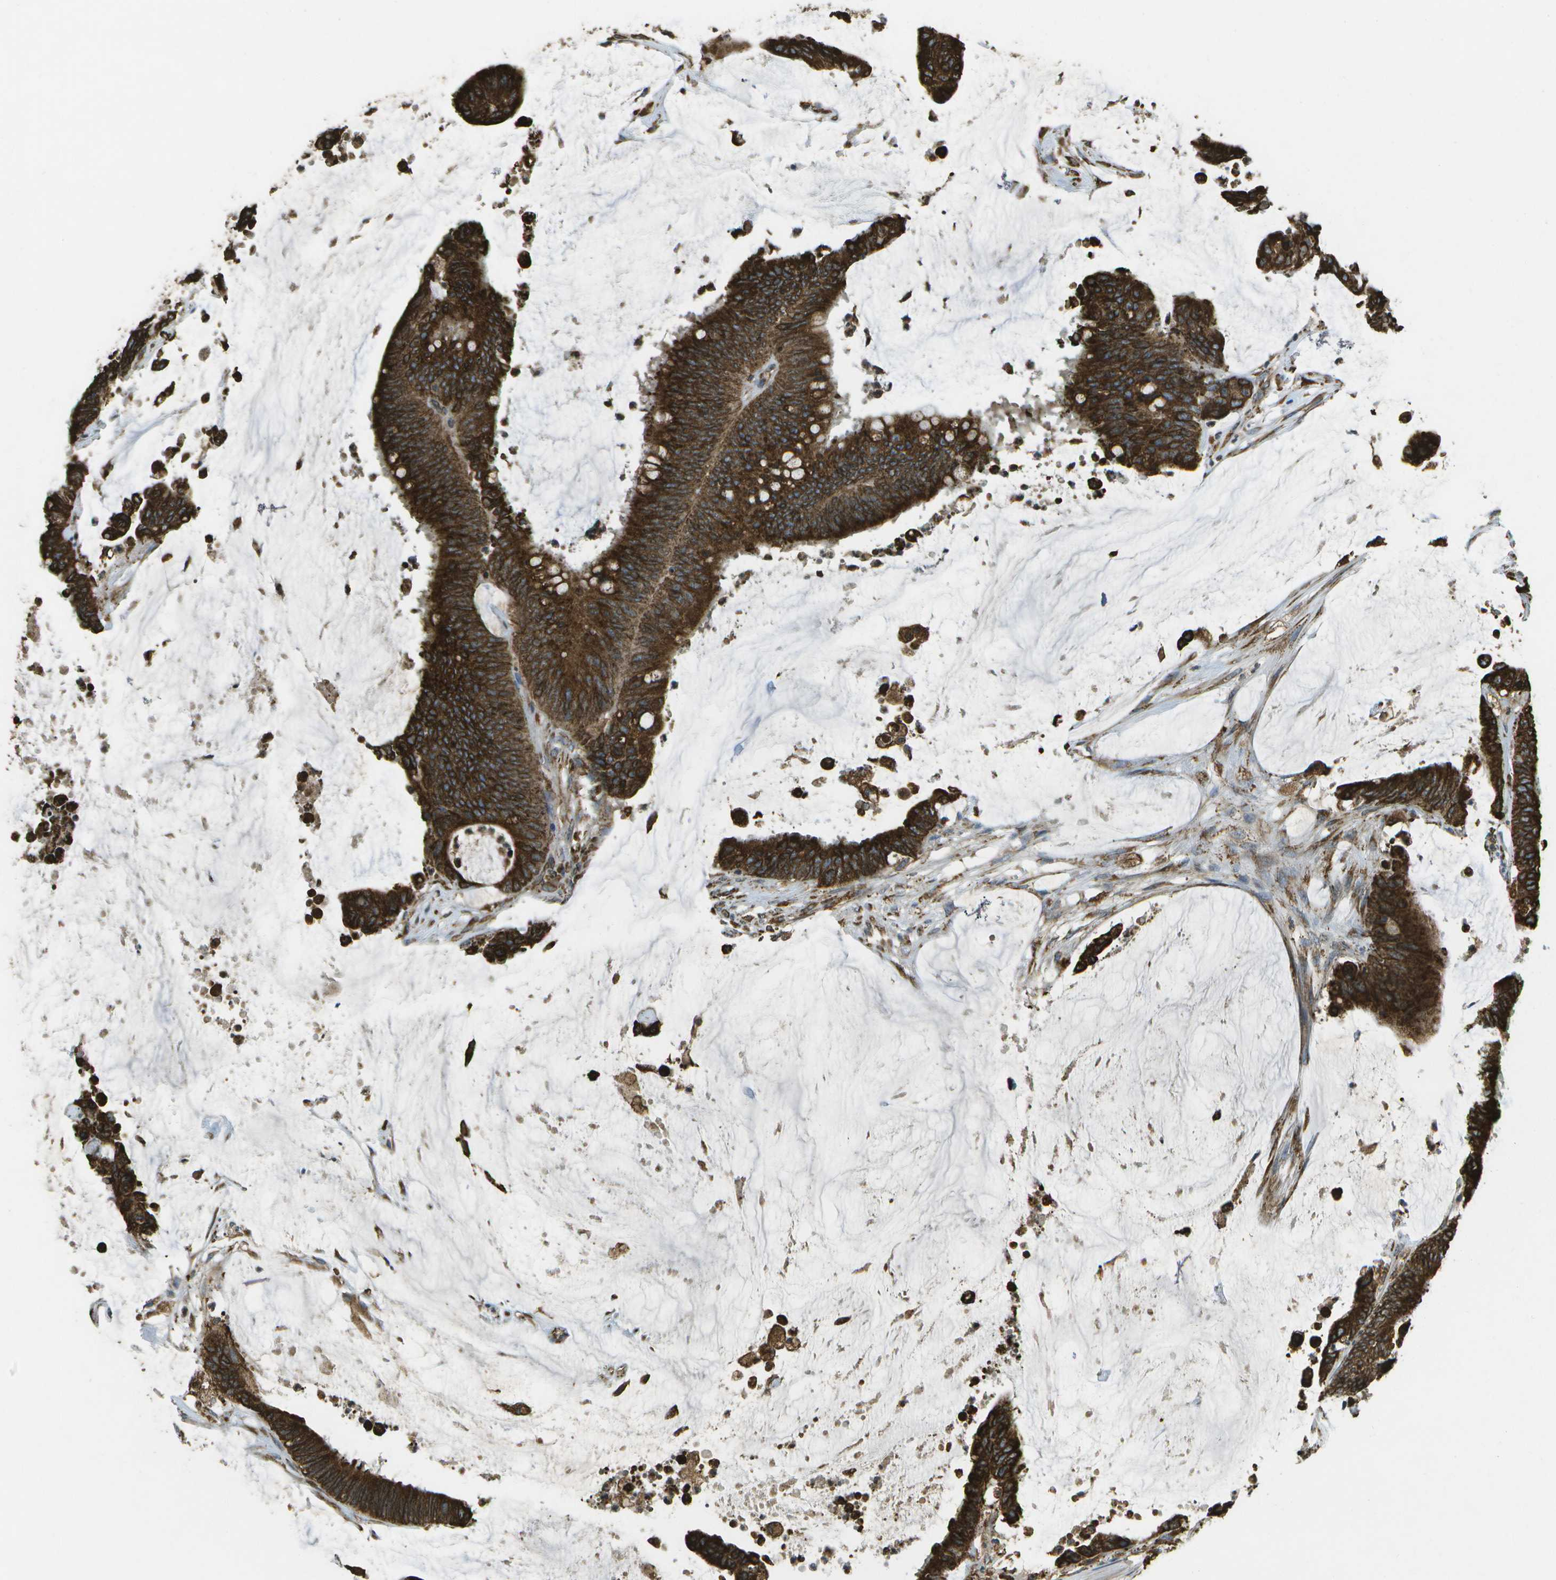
{"staining": {"intensity": "strong", "quantity": ">75%", "location": "cytoplasmic/membranous"}, "tissue": "colorectal cancer", "cell_type": "Tumor cells", "image_type": "cancer", "snomed": [{"axis": "morphology", "description": "Adenocarcinoma, NOS"}, {"axis": "topography", "description": "Rectum"}], "caption": "Immunohistochemistry (IHC) staining of colorectal cancer, which displays high levels of strong cytoplasmic/membranous positivity in approximately >75% of tumor cells indicating strong cytoplasmic/membranous protein staining. The staining was performed using DAB (3,3'-diaminobenzidine) (brown) for protein detection and nuclei were counterstained in hematoxylin (blue).", "gene": "PDIA4", "patient": {"sex": "female", "age": 66}}